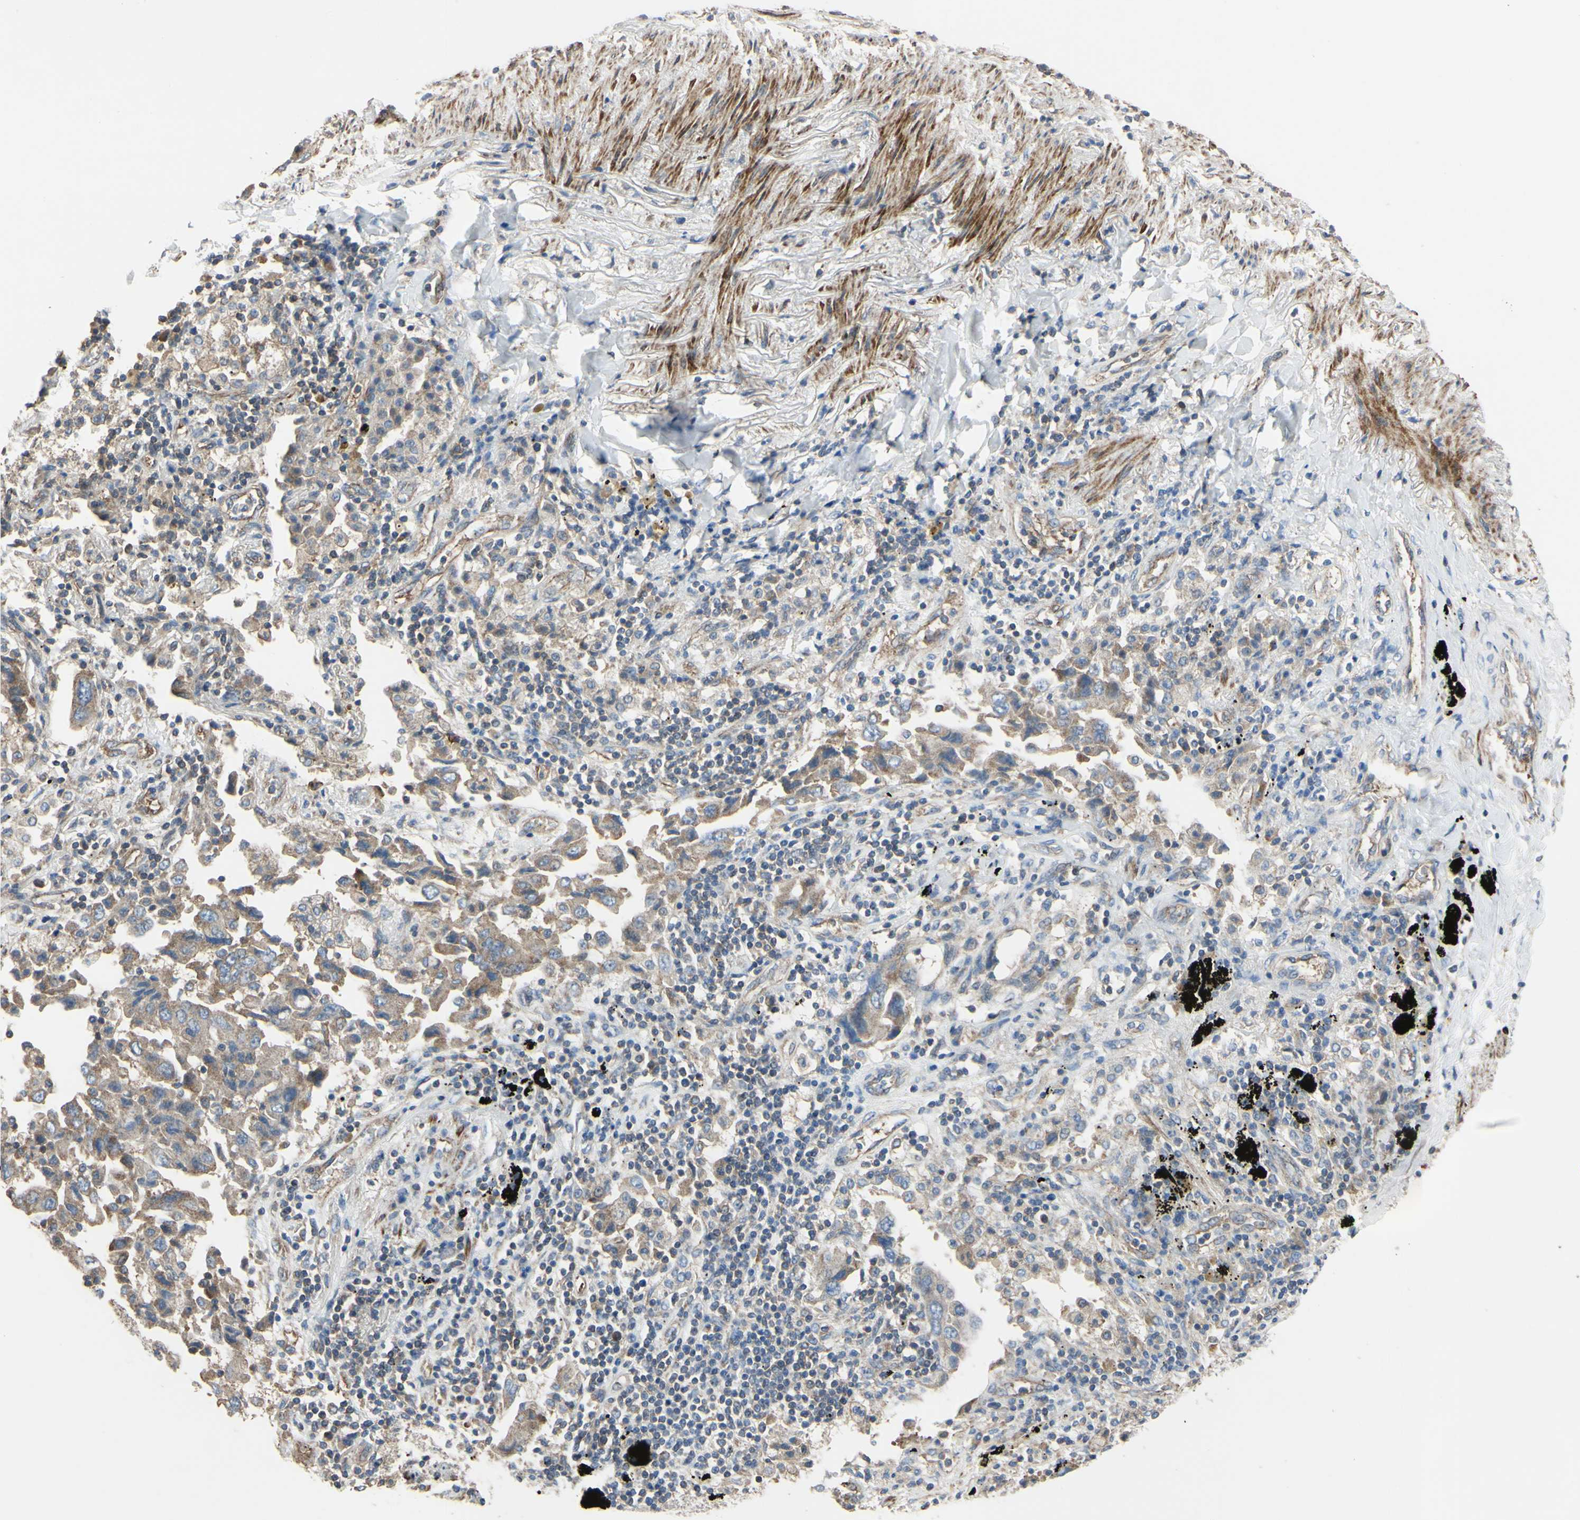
{"staining": {"intensity": "moderate", "quantity": ">75%", "location": "cytoplasmic/membranous"}, "tissue": "lung cancer", "cell_type": "Tumor cells", "image_type": "cancer", "snomed": [{"axis": "morphology", "description": "Adenocarcinoma, NOS"}, {"axis": "topography", "description": "Lung"}], "caption": "Lung cancer (adenocarcinoma) stained with IHC demonstrates moderate cytoplasmic/membranous positivity in about >75% of tumor cells.", "gene": "BECN1", "patient": {"sex": "female", "age": 65}}